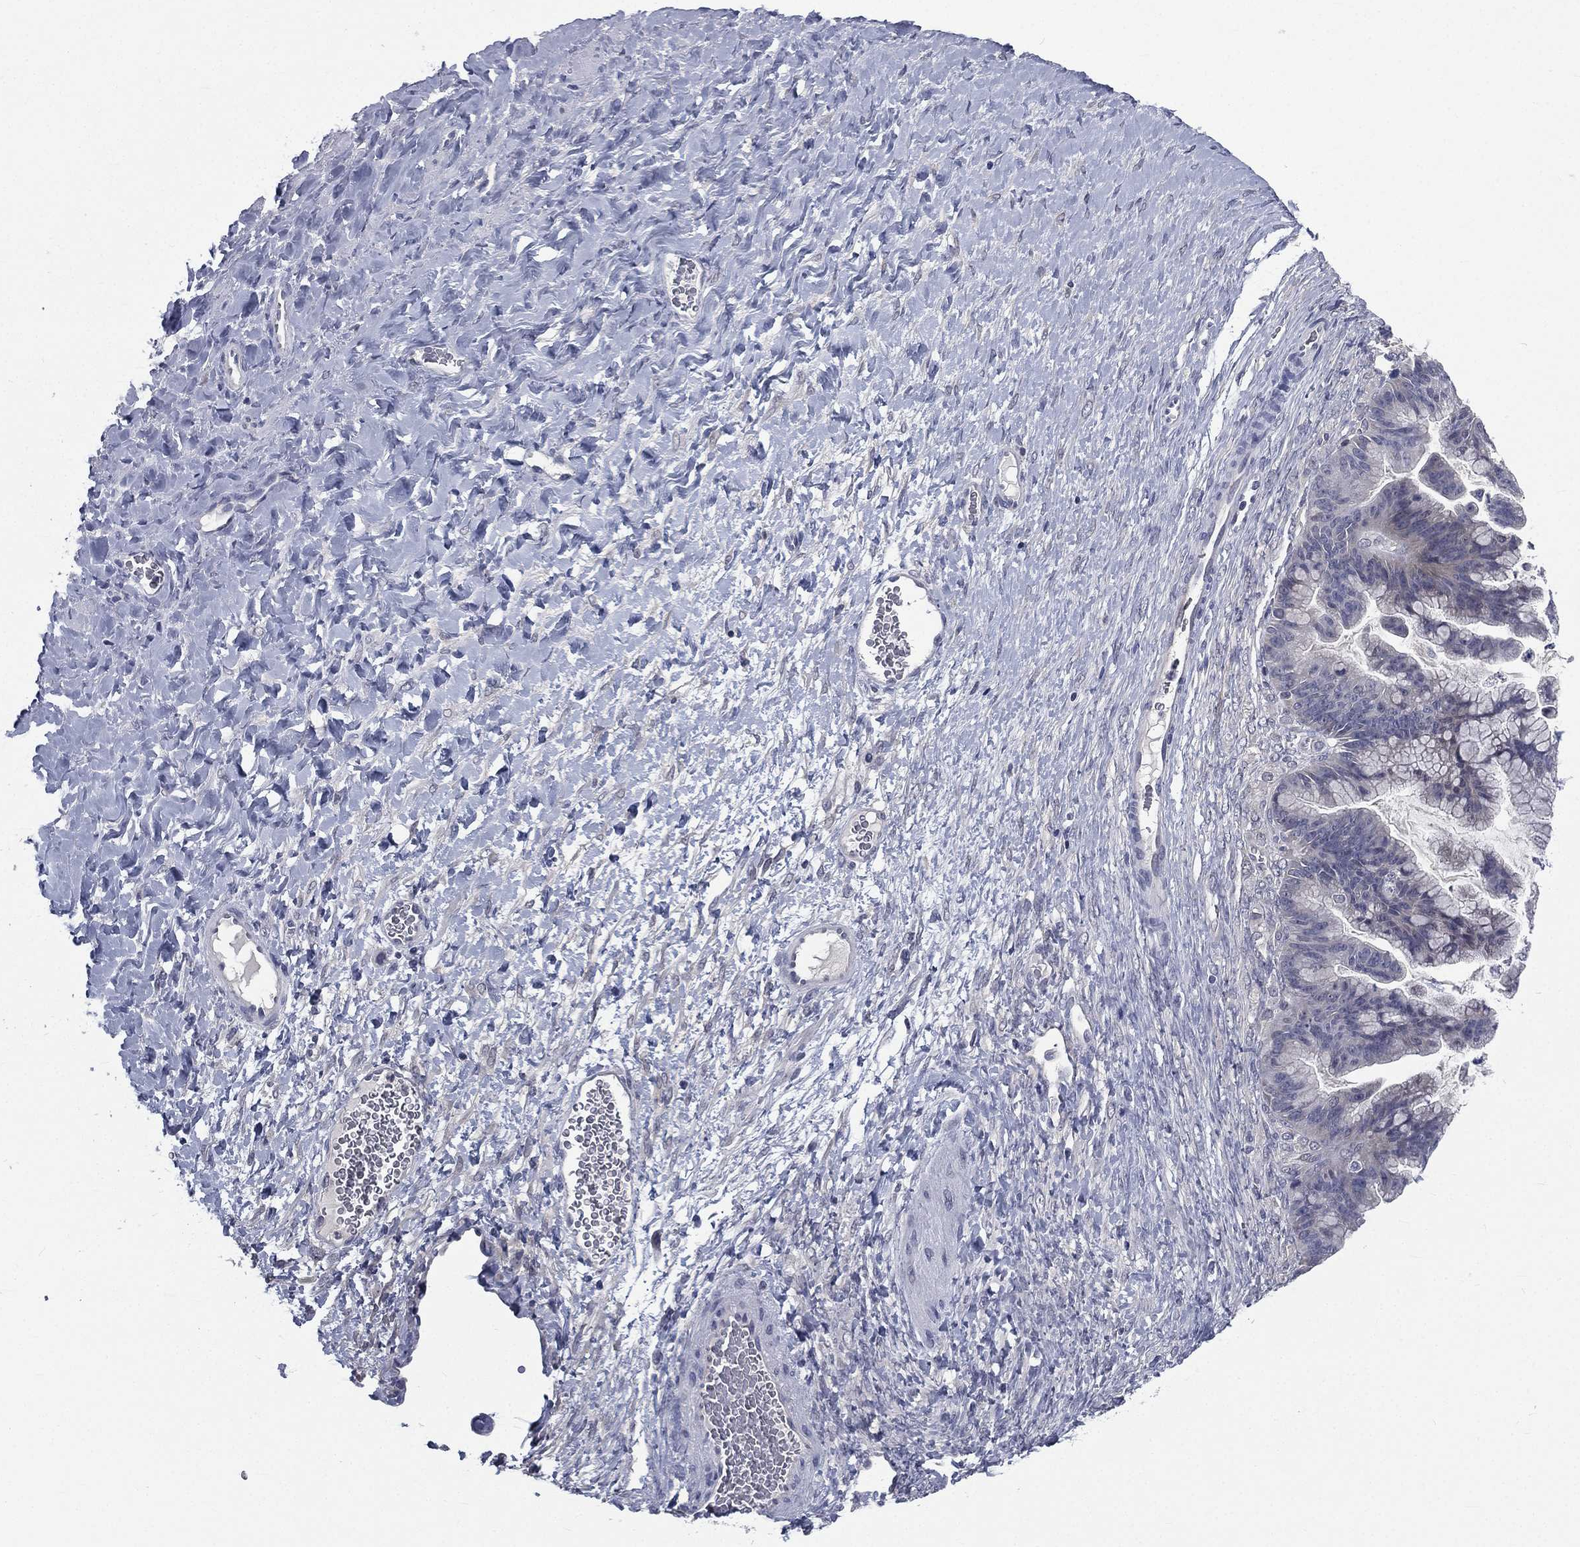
{"staining": {"intensity": "negative", "quantity": "none", "location": "none"}, "tissue": "ovarian cancer", "cell_type": "Tumor cells", "image_type": "cancer", "snomed": [{"axis": "morphology", "description": "Cystadenocarcinoma, mucinous, NOS"}, {"axis": "topography", "description": "Ovary"}], "caption": "The histopathology image exhibits no significant expression in tumor cells of ovarian mucinous cystadenocarcinoma. Brightfield microscopy of immunohistochemistry (IHC) stained with DAB (3,3'-diaminobenzidine) (brown) and hematoxylin (blue), captured at high magnification.", "gene": "IFT27", "patient": {"sex": "female", "age": 67}}